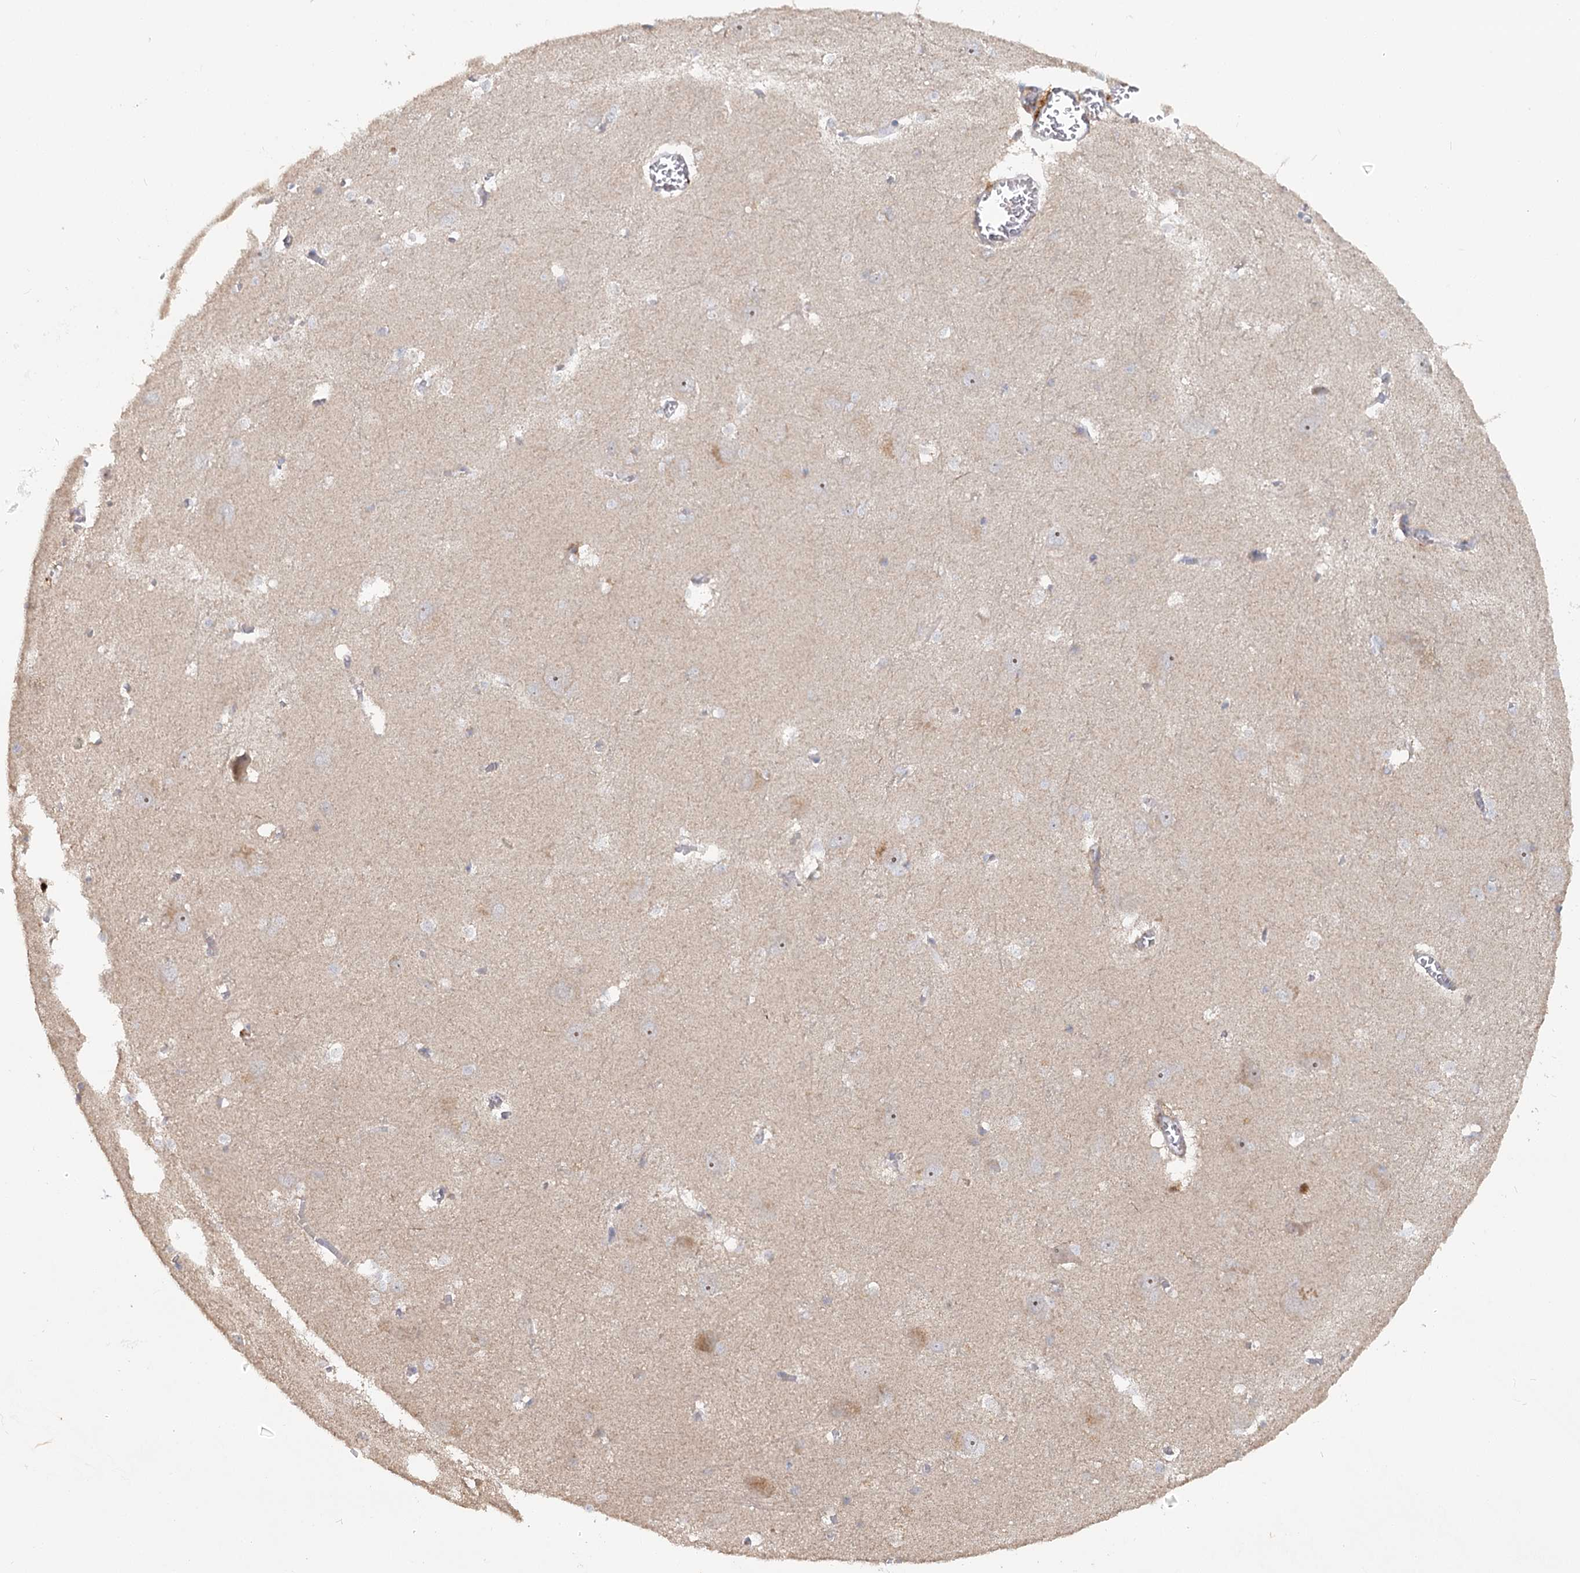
{"staining": {"intensity": "negative", "quantity": "none", "location": "none"}, "tissue": "caudate", "cell_type": "Glial cells", "image_type": "normal", "snomed": [{"axis": "morphology", "description": "Normal tissue, NOS"}, {"axis": "topography", "description": "Lateral ventricle wall"}], "caption": "High power microscopy photomicrograph of an immunohistochemistry (IHC) micrograph of unremarkable caudate, revealing no significant positivity in glial cells.", "gene": "ANGPTL5", "patient": {"sex": "male", "age": 37}}